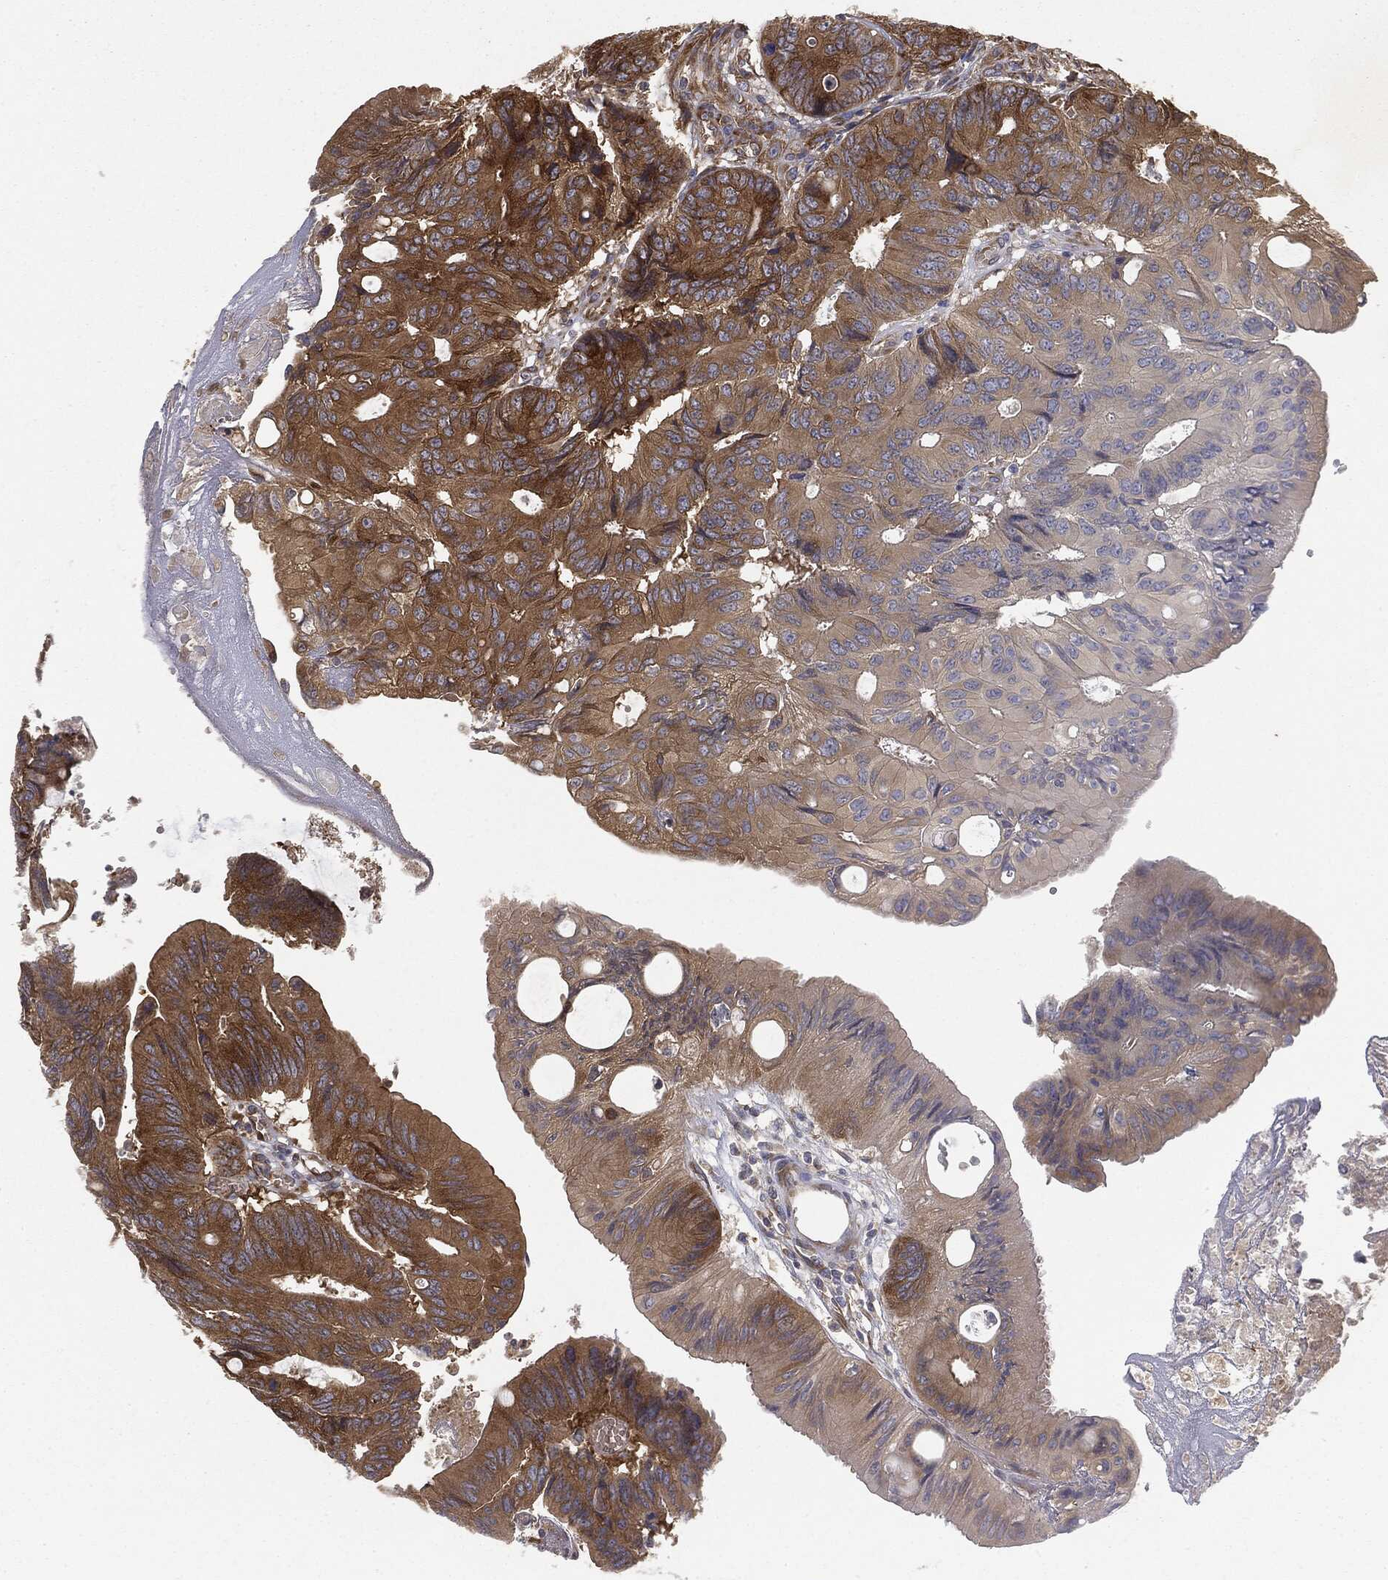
{"staining": {"intensity": "strong", "quantity": ">75%", "location": "cytoplasmic/membranous"}, "tissue": "colorectal cancer", "cell_type": "Tumor cells", "image_type": "cancer", "snomed": [{"axis": "morphology", "description": "Normal tissue, NOS"}, {"axis": "morphology", "description": "Adenocarcinoma, NOS"}, {"axis": "topography", "description": "Colon"}], "caption": "Strong cytoplasmic/membranous positivity is present in approximately >75% of tumor cells in colorectal cancer (adenocarcinoma).", "gene": "EIF2AK2", "patient": {"sex": "male", "age": 65}}